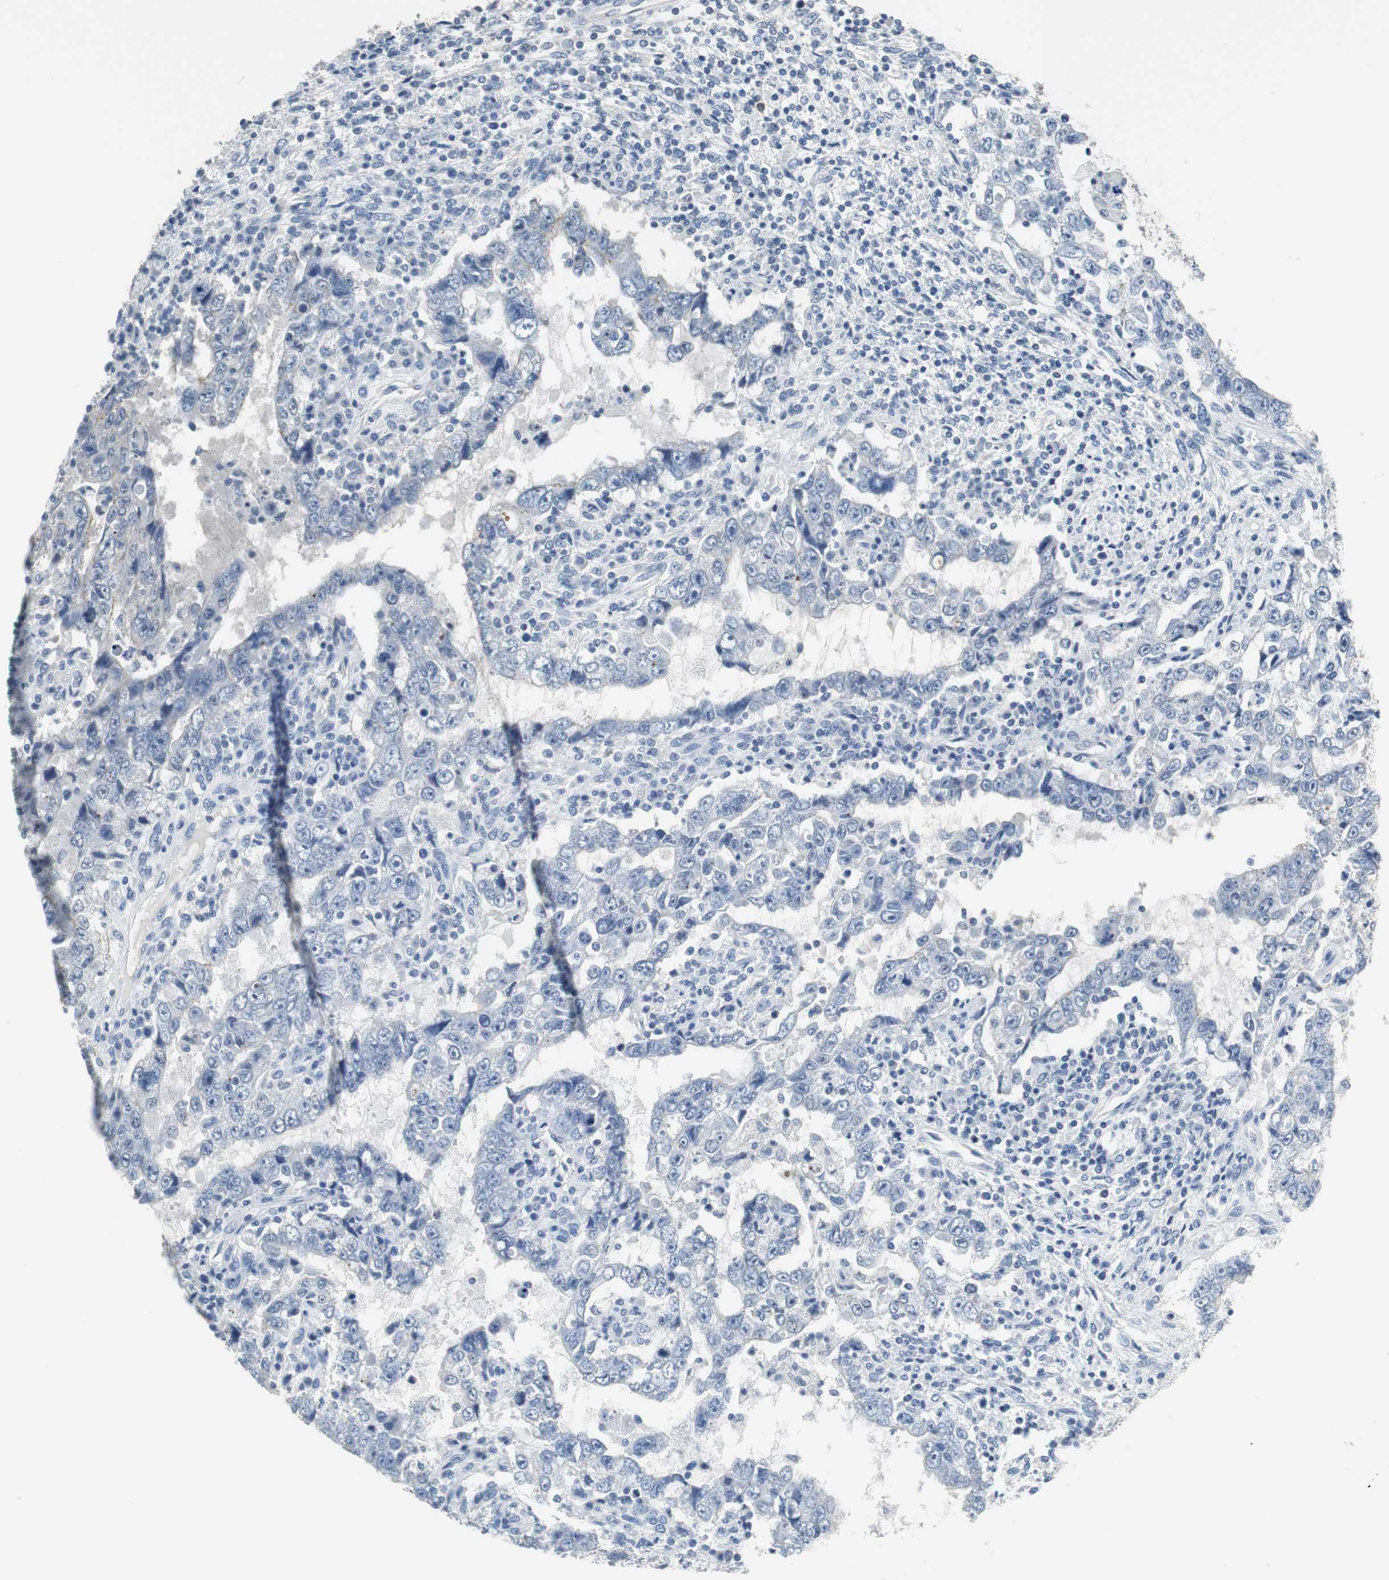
{"staining": {"intensity": "negative", "quantity": "none", "location": "none"}, "tissue": "testis cancer", "cell_type": "Tumor cells", "image_type": "cancer", "snomed": [{"axis": "morphology", "description": "Carcinoma, Embryonal, NOS"}, {"axis": "topography", "description": "Testis"}], "caption": "Tumor cells are negative for brown protein staining in testis cancer (embryonal carcinoma).", "gene": "MUC7", "patient": {"sex": "male", "age": 26}}